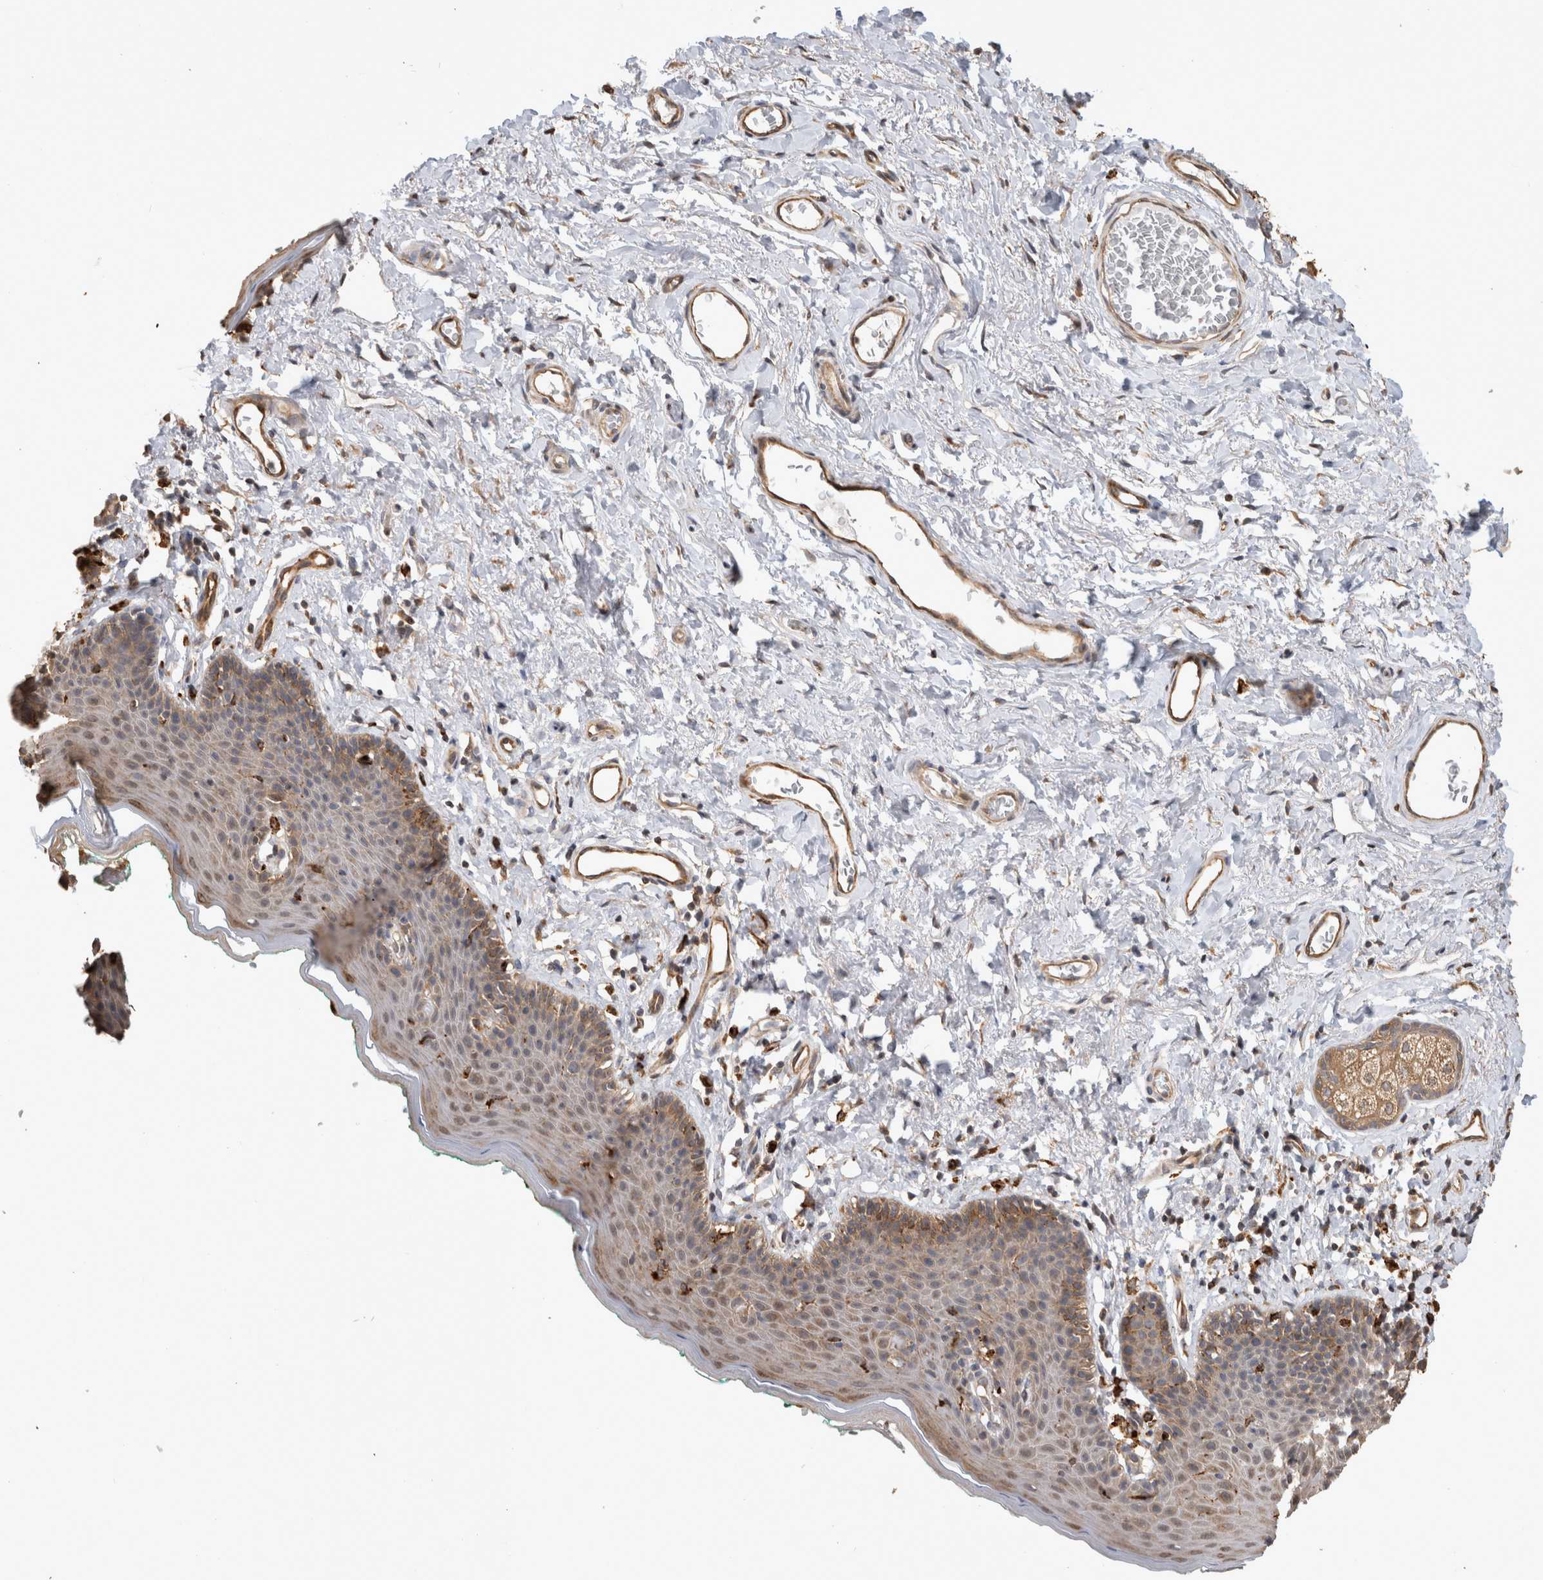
{"staining": {"intensity": "moderate", "quantity": "25%-75%", "location": "cytoplasmic/membranous"}, "tissue": "skin", "cell_type": "Epidermal cells", "image_type": "normal", "snomed": [{"axis": "morphology", "description": "Normal tissue, NOS"}, {"axis": "topography", "description": "Vulva"}], "caption": "This histopathology image demonstrates IHC staining of benign skin, with medium moderate cytoplasmic/membranous staining in about 25%-75% of epidermal cells.", "gene": "CLIP1", "patient": {"sex": "female", "age": 66}}